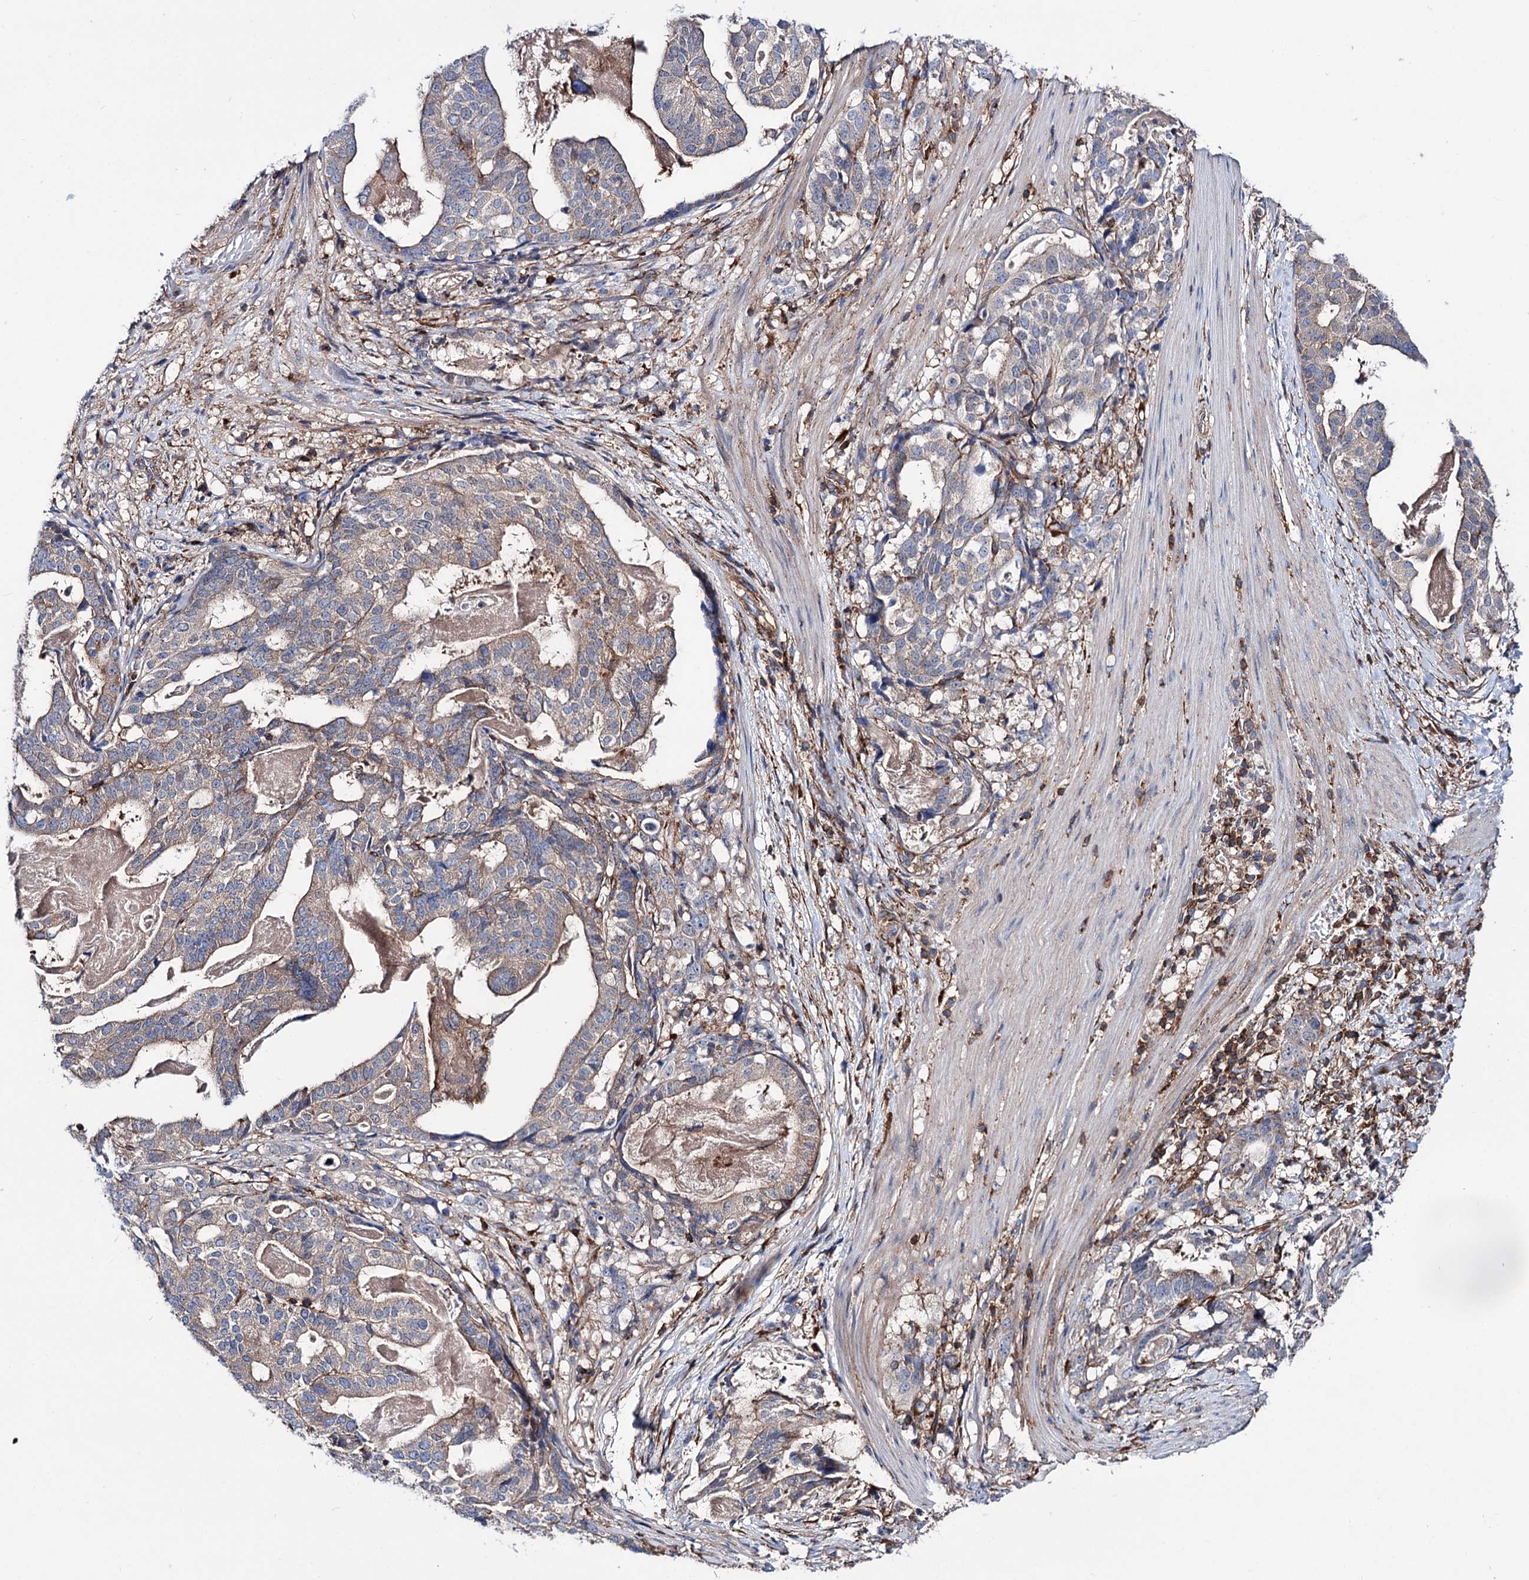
{"staining": {"intensity": "weak", "quantity": "25%-75%", "location": "cytoplasmic/membranous"}, "tissue": "stomach cancer", "cell_type": "Tumor cells", "image_type": "cancer", "snomed": [{"axis": "morphology", "description": "Adenocarcinoma, NOS"}, {"axis": "topography", "description": "Stomach"}], "caption": "High-magnification brightfield microscopy of stomach adenocarcinoma stained with DAB (3,3'-diaminobenzidine) (brown) and counterstained with hematoxylin (blue). tumor cells exhibit weak cytoplasmic/membranous positivity is present in about25%-75% of cells.", "gene": "DEF6", "patient": {"sex": "male", "age": 48}}